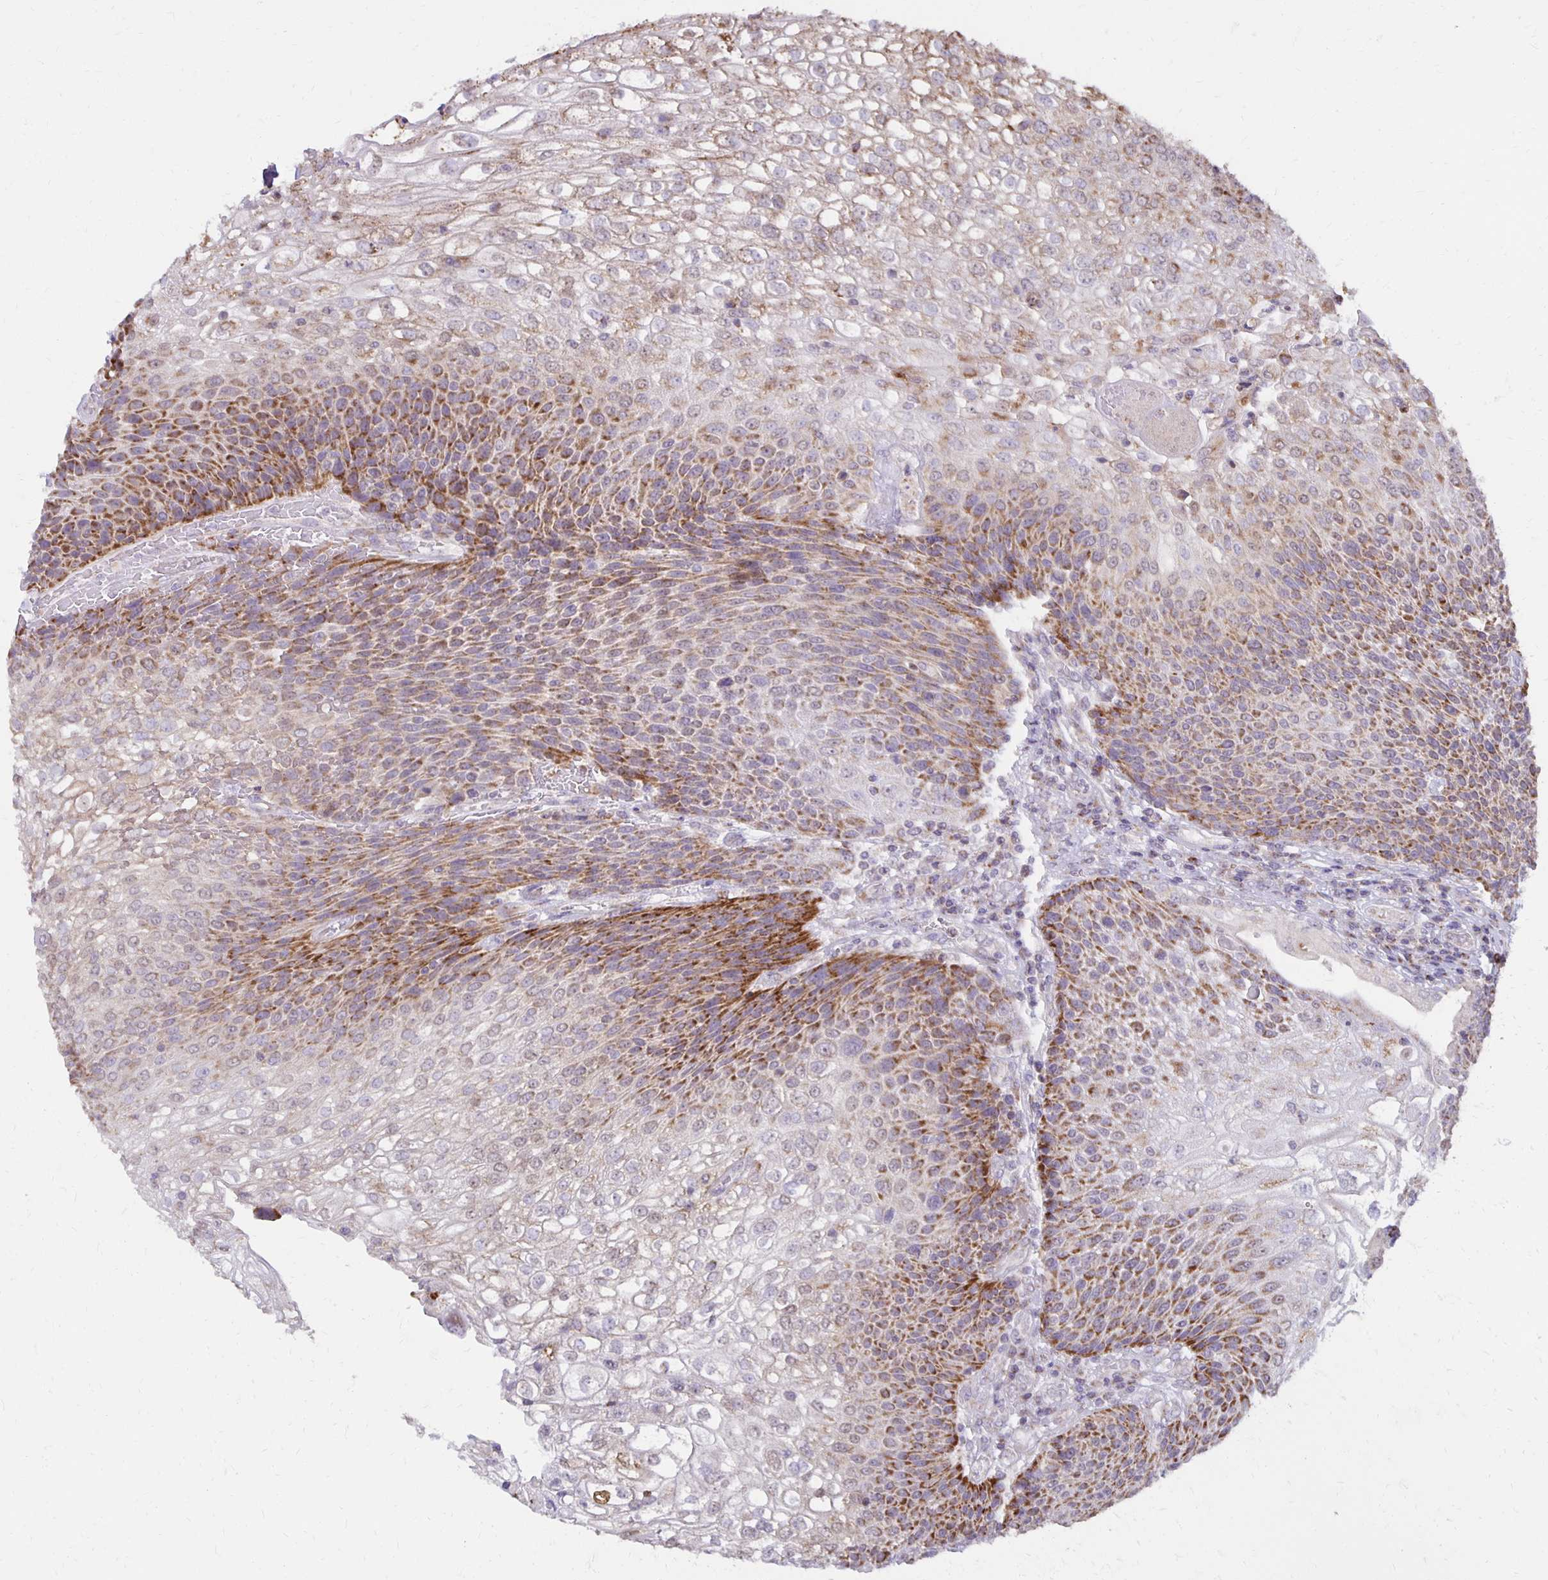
{"staining": {"intensity": "moderate", "quantity": "25%-75%", "location": "cytoplasmic/membranous"}, "tissue": "urothelial cancer", "cell_type": "Tumor cells", "image_type": "cancer", "snomed": [{"axis": "morphology", "description": "Urothelial carcinoma, High grade"}, {"axis": "topography", "description": "Urinary bladder"}], "caption": "A brown stain shows moderate cytoplasmic/membranous staining of a protein in high-grade urothelial carcinoma tumor cells.", "gene": "IER3", "patient": {"sex": "female", "age": 70}}